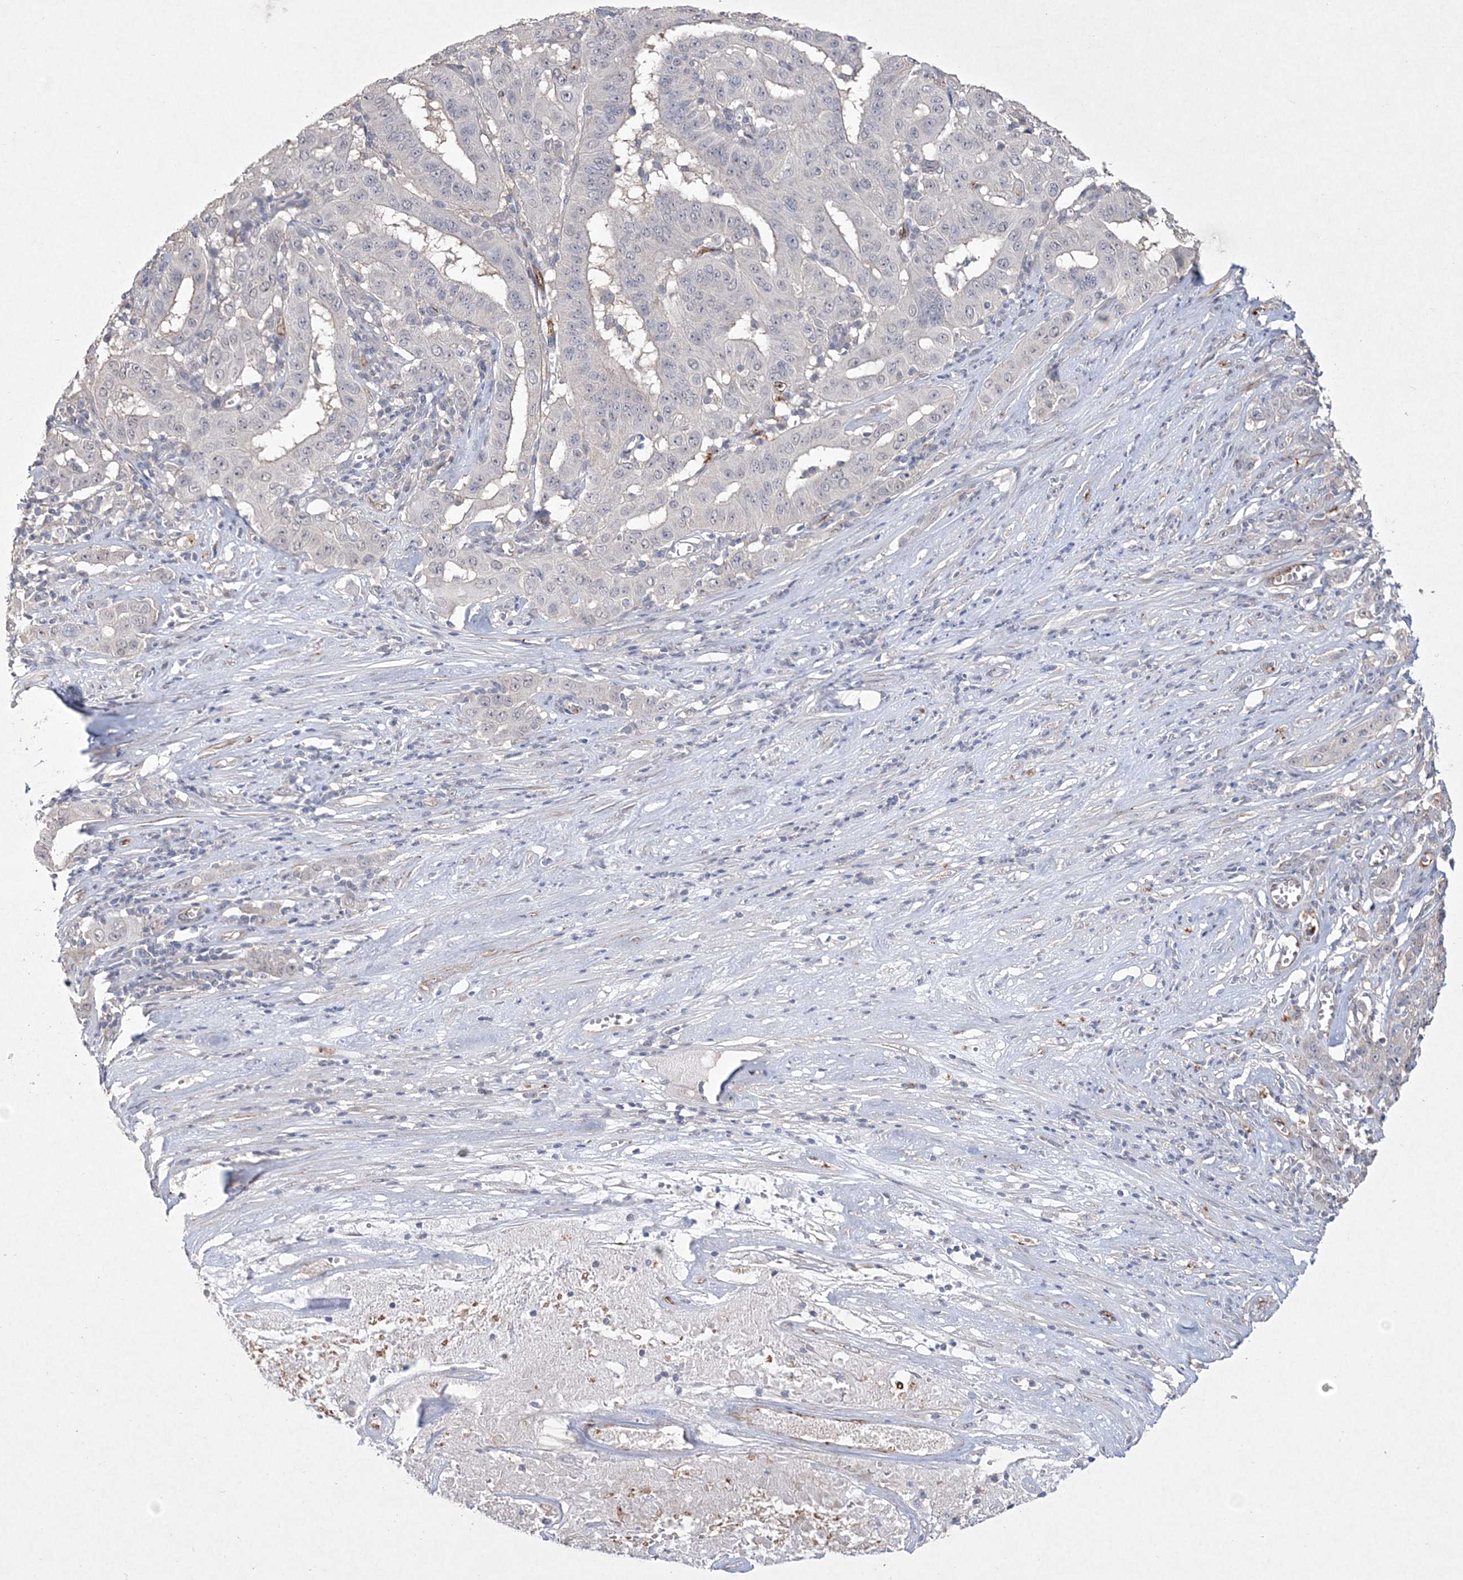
{"staining": {"intensity": "negative", "quantity": "none", "location": "none"}, "tissue": "pancreatic cancer", "cell_type": "Tumor cells", "image_type": "cancer", "snomed": [{"axis": "morphology", "description": "Adenocarcinoma, NOS"}, {"axis": "topography", "description": "Pancreas"}], "caption": "An immunohistochemistry histopathology image of pancreatic cancer is shown. There is no staining in tumor cells of pancreatic cancer.", "gene": "DPCD", "patient": {"sex": "male", "age": 63}}